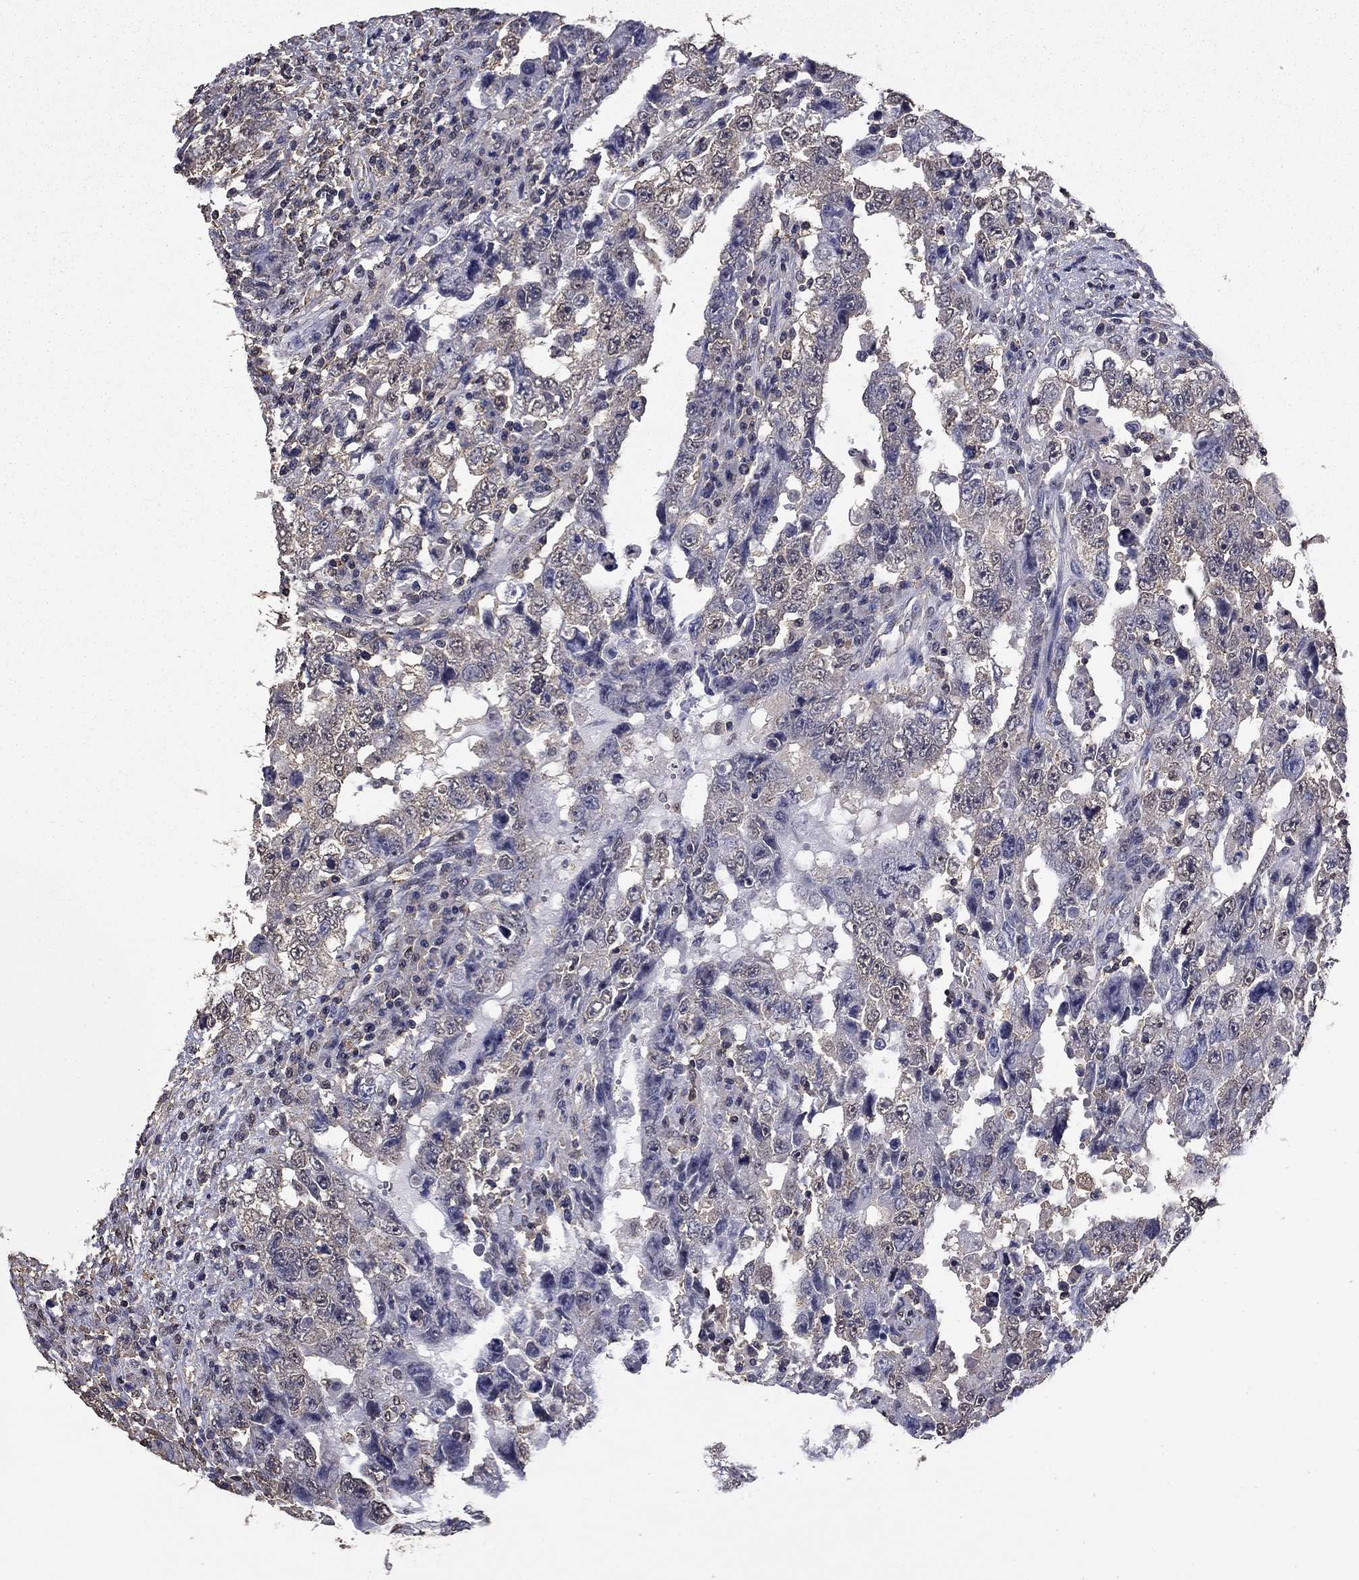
{"staining": {"intensity": "negative", "quantity": "none", "location": "none"}, "tissue": "testis cancer", "cell_type": "Tumor cells", "image_type": "cancer", "snomed": [{"axis": "morphology", "description": "Carcinoma, Embryonal, NOS"}, {"axis": "topography", "description": "Testis"}], "caption": "An immunohistochemistry (IHC) micrograph of testis embryonal carcinoma is shown. There is no staining in tumor cells of testis embryonal carcinoma. (DAB immunohistochemistry with hematoxylin counter stain).", "gene": "MFAP3L", "patient": {"sex": "male", "age": 26}}